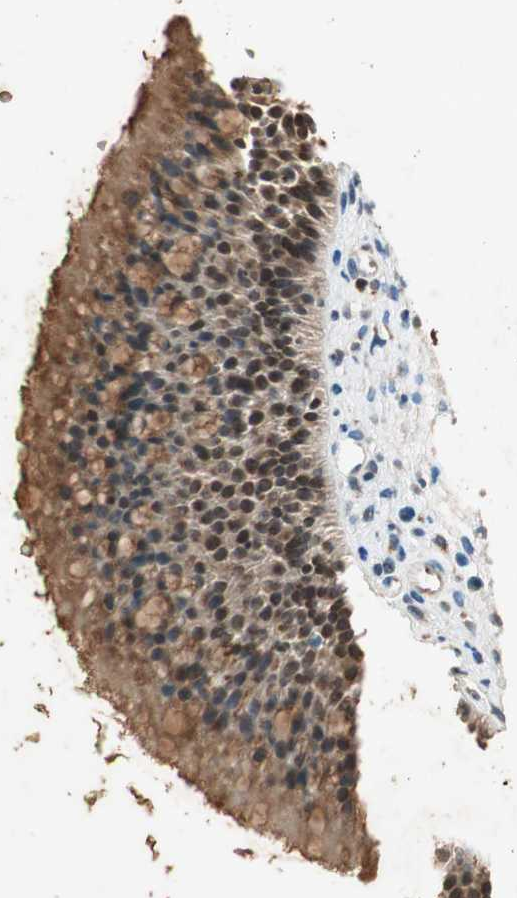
{"staining": {"intensity": "moderate", "quantity": ">75%", "location": "cytoplasmic/membranous"}, "tissue": "nasopharynx", "cell_type": "Respiratory epithelial cells", "image_type": "normal", "snomed": [{"axis": "morphology", "description": "Normal tissue, NOS"}, {"axis": "topography", "description": "Nasopharynx"}], "caption": "Immunohistochemical staining of normal nasopharynx exhibits >75% levels of moderate cytoplasmic/membranous protein expression in about >75% of respiratory epithelial cells.", "gene": "NEO1", "patient": {"sex": "female", "age": 54}}